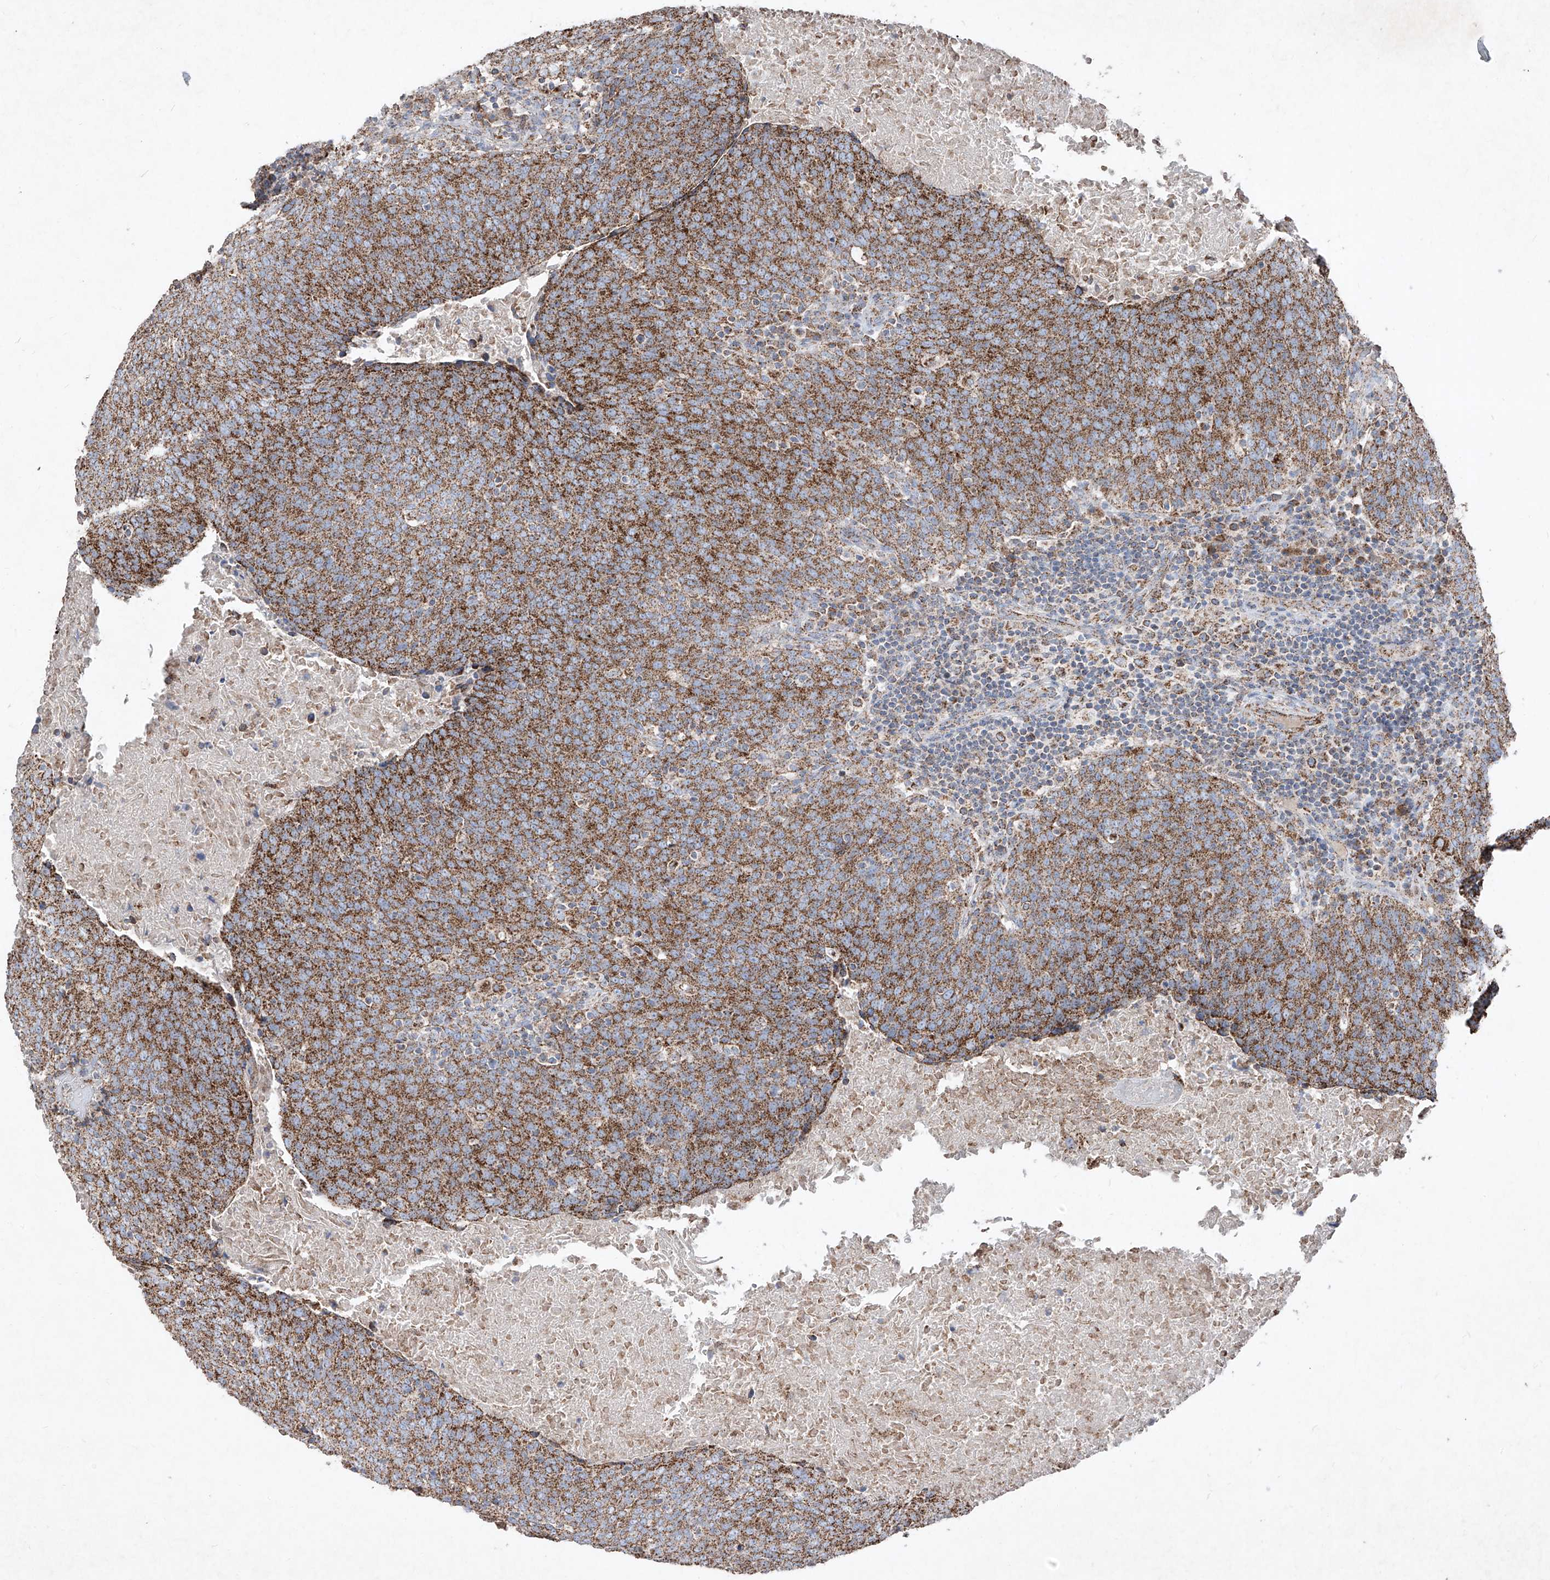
{"staining": {"intensity": "moderate", "quantity": ">75%", "location": "cytoplasmic/membranous"}, "tissue": "head and neck cancer", "cell_type": "Tumor cells", "image_type": "cancer", "snomed": [{"axis": "morphology", "description": "Squamous cell carcinoma, NOS"}, {"axis": "morphology", "description": "Squamous cell carcinoma, metastatic, NOS"}, {"axis": "topography", "description": "Lymph node"}, {"axis": "topography", "description": "Head-Neck"}], "caption": "A brown stain labels moderate cytoplasmic/membranous positivity of a protein in human squamous cell carcinoma (head and neck) tumor cells.", "gene": "ABCD3", "patient": {"sex": "male", "age": 62}}